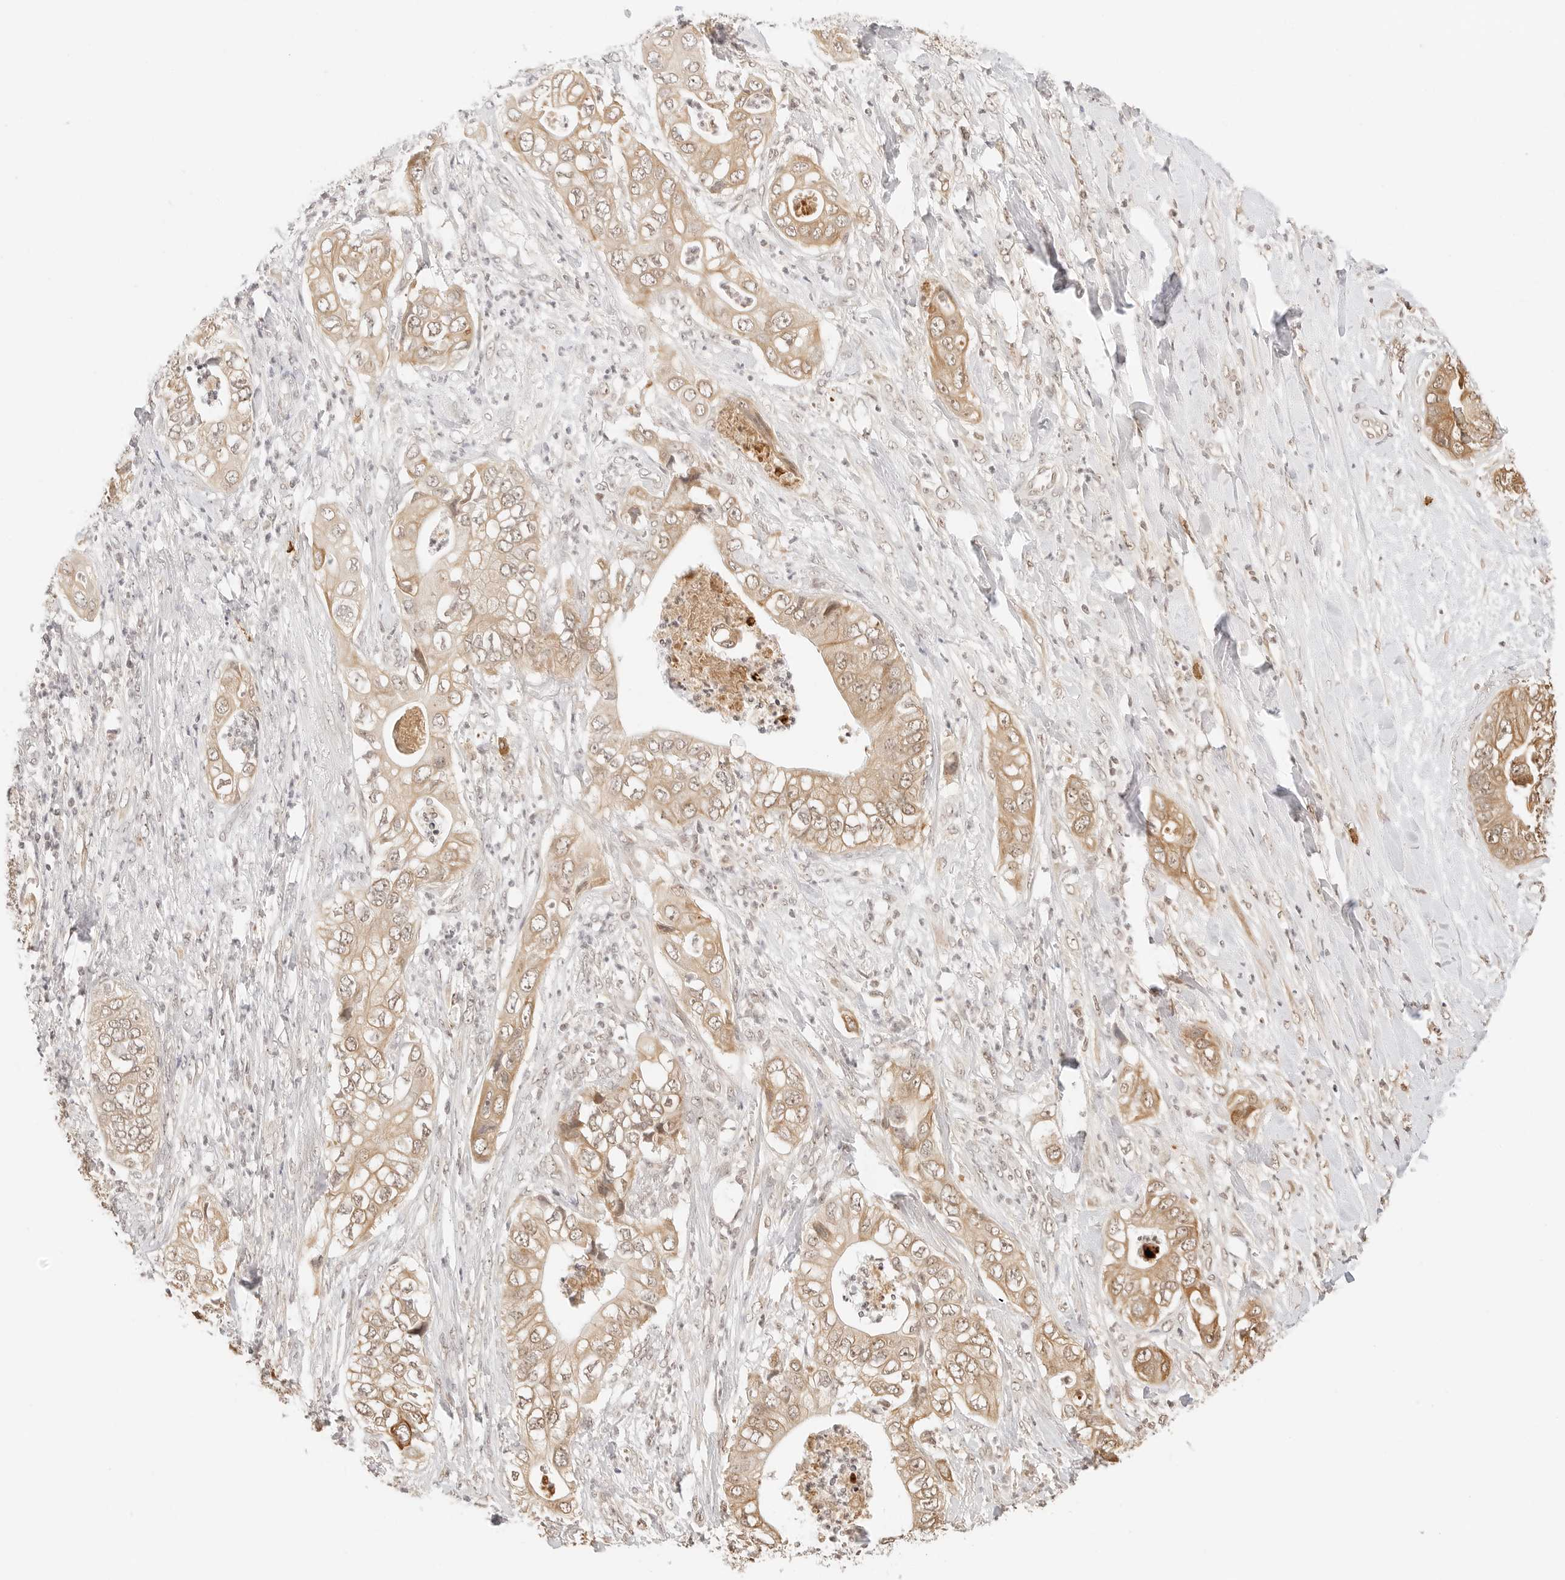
{"staining": {"intensity": "moderate", "quantity": ">75%", "location": "cytoplasmic/membranous"}, "tissue": "pancreatic cancer", "cell_type": "Tumor cells", "image_type": "cancer", "snomed": [{"axis": "morphology", "description": "Adenocarcinoma, NOS"}, {"axis": "topography", "description": "Pancreas"}], "caption": "Protein staining of pancreatic cancer (adenocarcinoma) tissue shows moderate cytoplasmic/membranous positivity in about >75% of tumor cells. The protein is shown in brown color, while the nuclei are stained blue.", "gene": "SEPTIN4", "patient": {"sex": "female", "age": 78}}